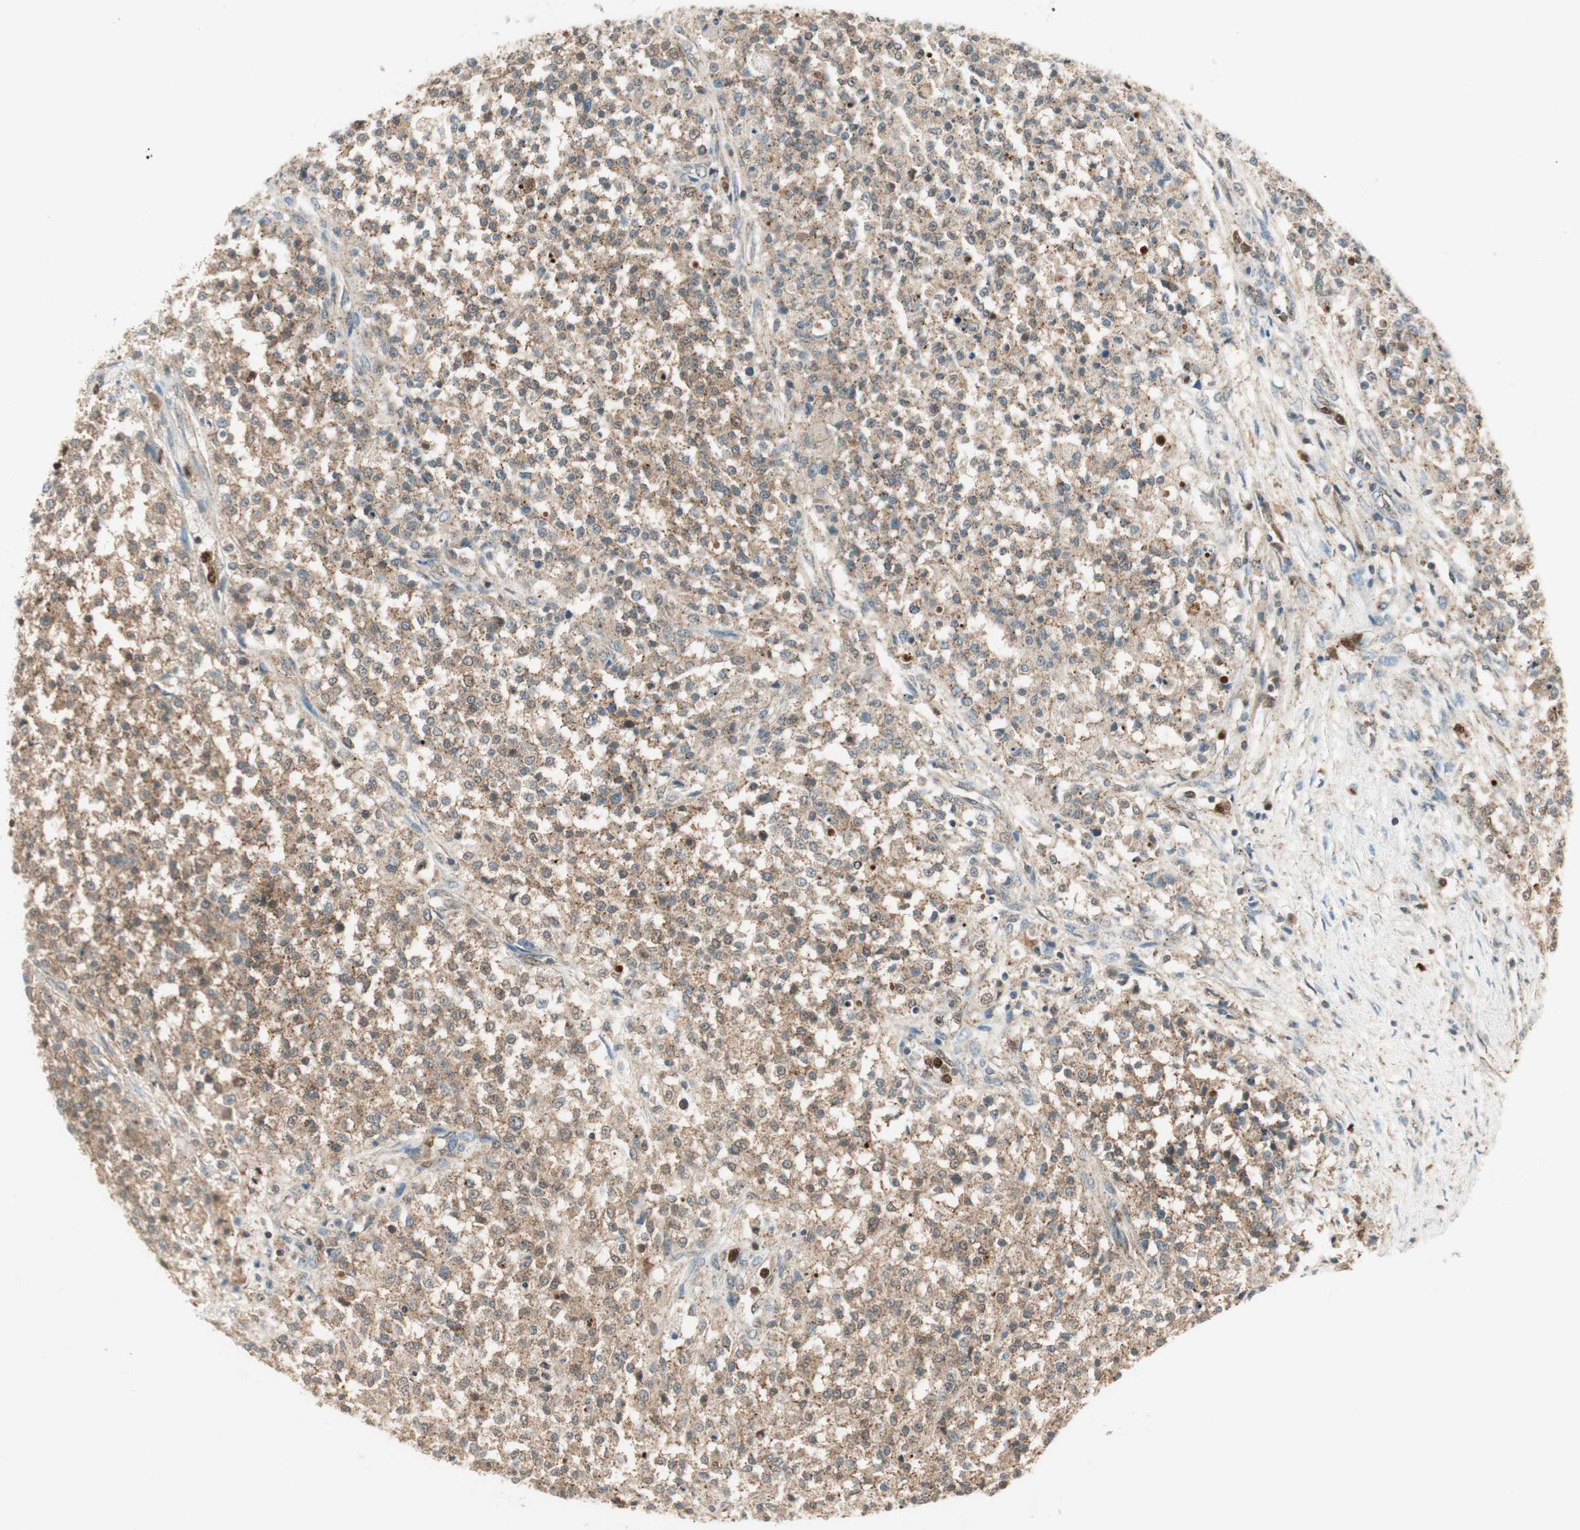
{"staining": {"intensity": "moderate", "quantity": ">75%", "location": "cytoplasmic/membranous"}, "tissue": "testis cancer", "cell_type": "Tumor cells", "image_type": "cancer", "snomed": [{"axis": "morphology", "description": "Seminoma, NOS"}, {"axis": "topography", "description": "Testis"}], "caption": "Moderate cytoplasmic/membranous staining is identified in about >75% of tumor cells in testis cancer.", "gene": "LTA4H", "patient": {"sex": "male", "age": 59}}